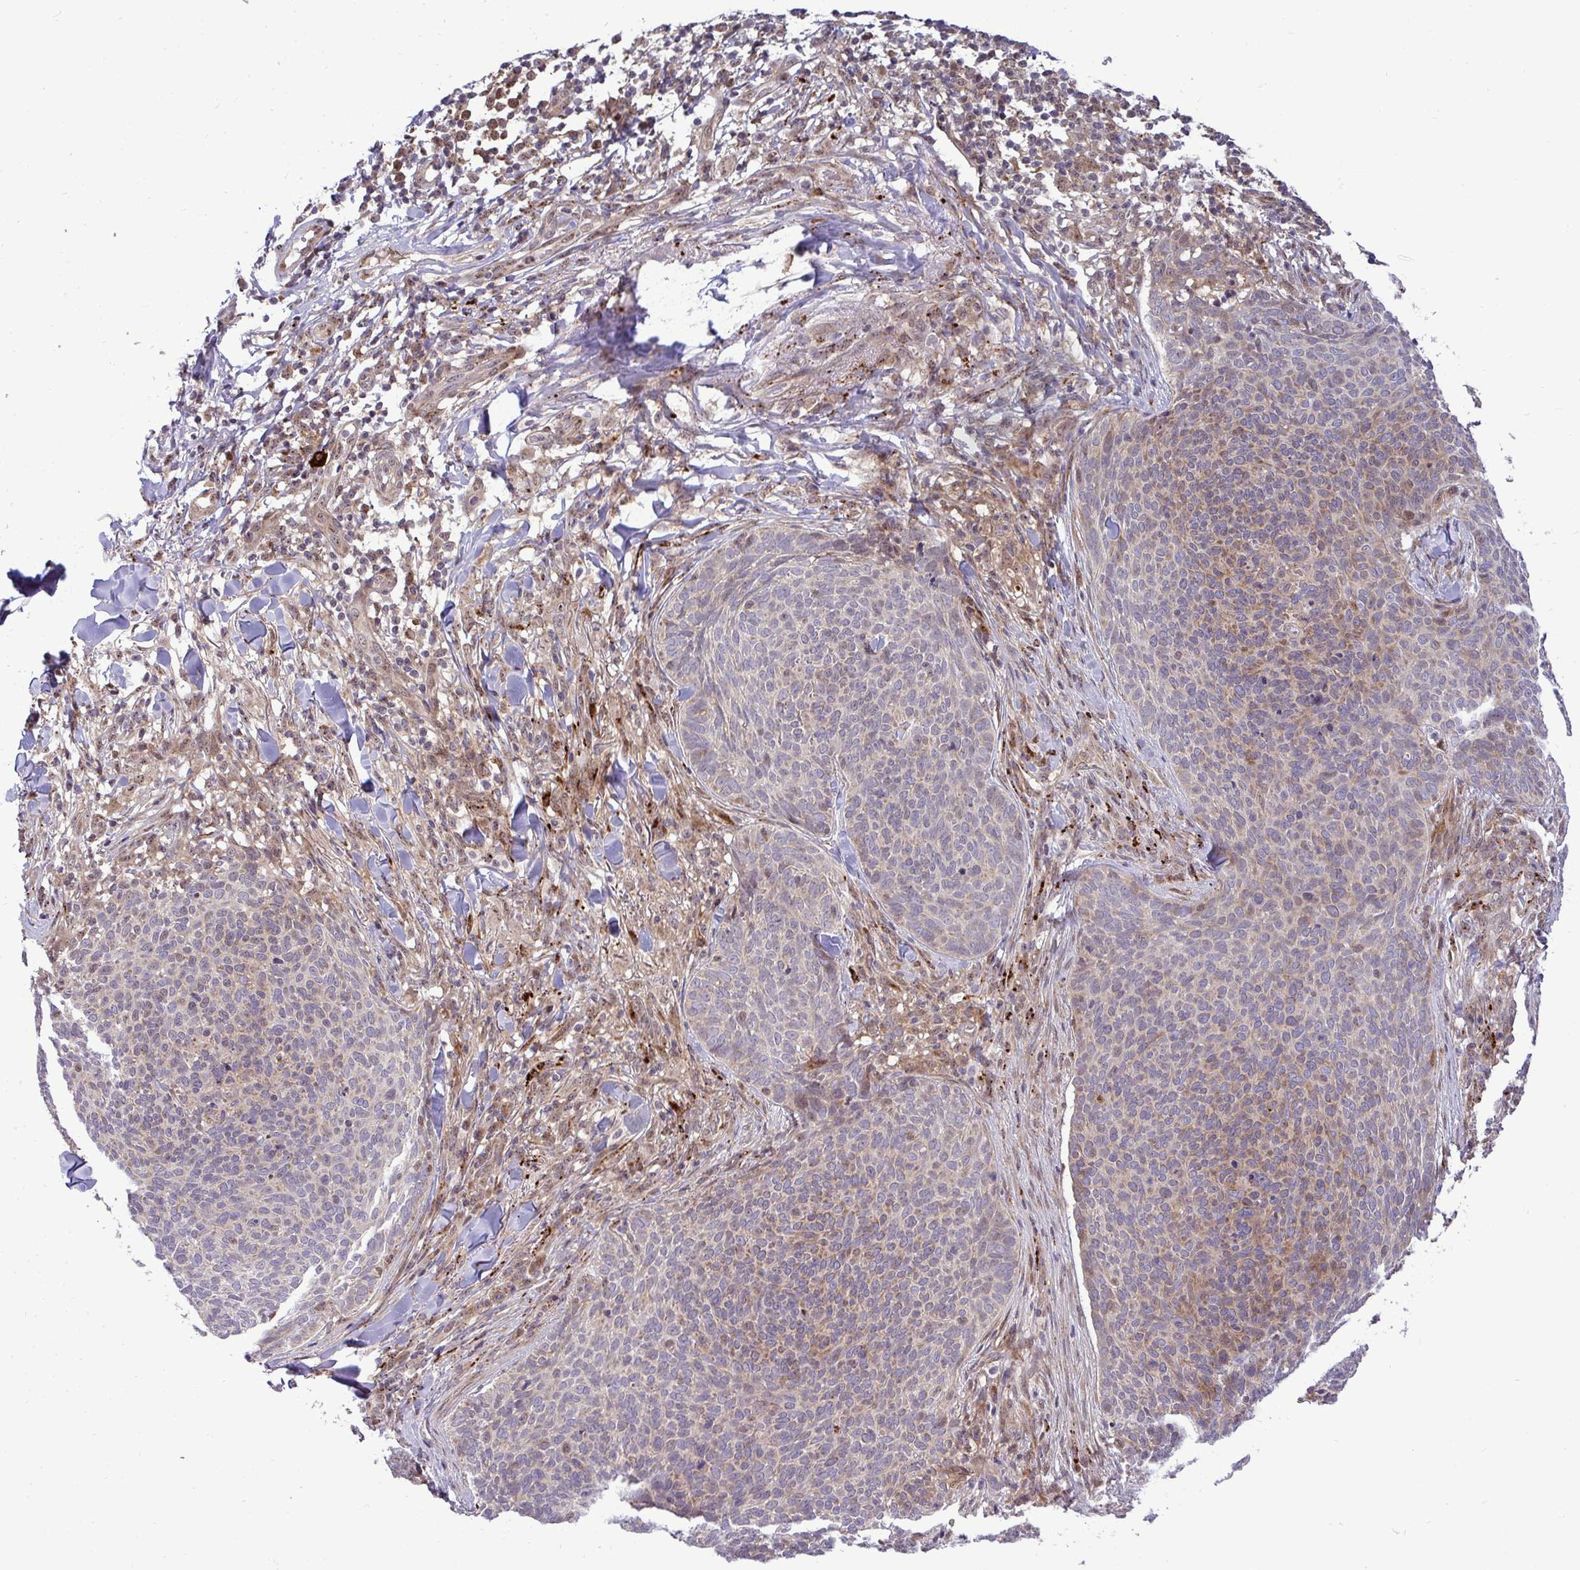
{"staining": {"intensity": "moderate", "quantity": "<25%", "location": "cytoplasmic/membranous"}, "tissue": "skin cancer", "cell_type": "Tumor cells", "image_type": "cancer", "snomed": [{"axis": "morphology", "description": "Basal cell carcinoma"}, {"axis": "topography", "description": "Skin"}, {"axis": "topography", "description": "Skin of face"}], "caption": "Immunohistochemical staining of human basal cell carcinoma (skin) demonstrates moderate cytoplasmic/membranous protein positivity in approximately <25% of tumor cells. The staining was performed using DAB (3,3'-diaminobenzidine) to visualize the protein expression in brown, while the nuclei were stained in blue with hematoxylin (Magnification: 20x).", "gene": "TRIM44", "patient": {"sex": "male", "age": 56}}